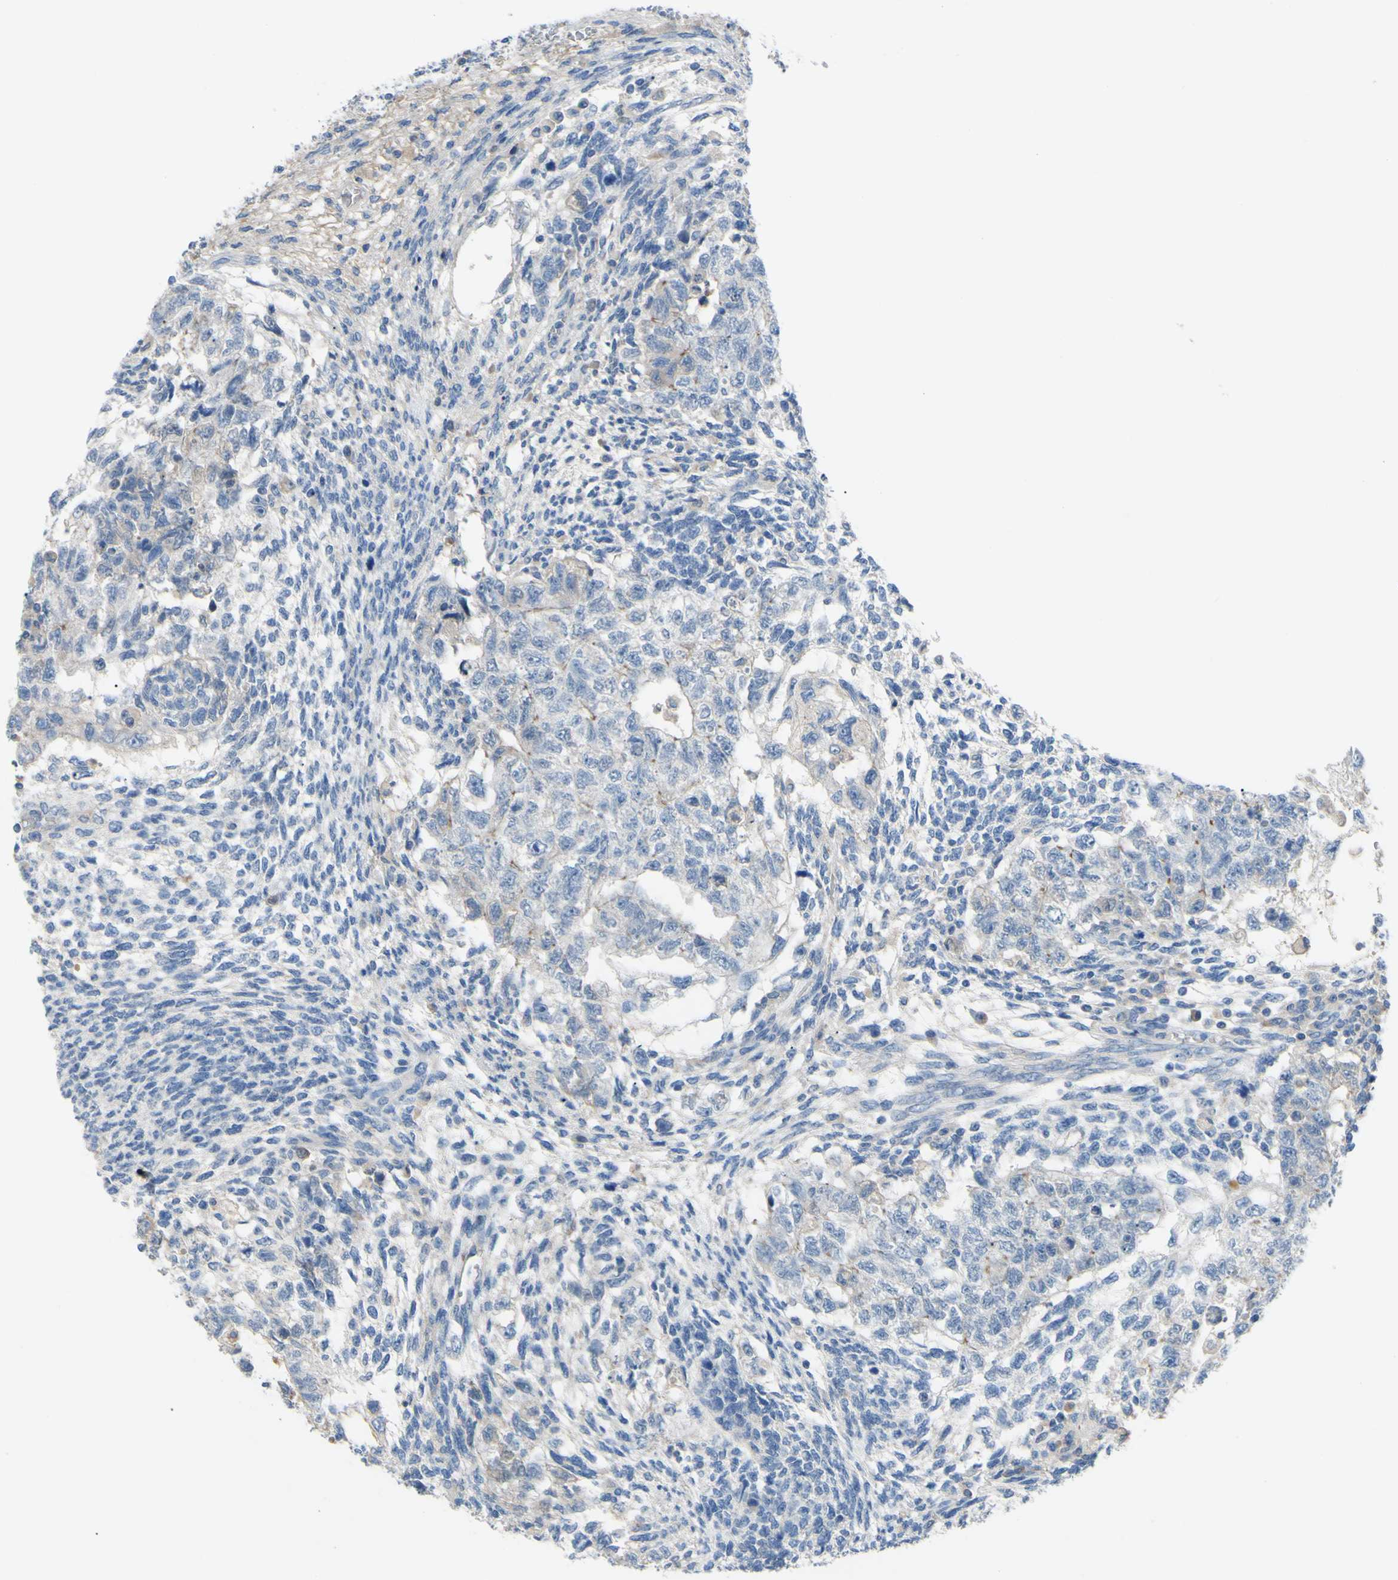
{"staining": {"intensity": "negative", "quantity": "none", "location": "none"}, "tissue": "testis cancer", "cell_type": "Tumor cells", "image_type": "cancer", "snomed": [{"axis": "morphology", "description": "Normal tissue, NOS"}, {"axis": "morphology", "description": "Carcinoma, Embryonal, NOS"}, {"axis": "topography", "description": "Testis"}], "caption": "Immunohistochemistry image of neoplastic tissue: human testis embryonal carcinoma stained with DAB shows no significant protein expression in tumor cells.", "gene": "TMEM59L", "patient": {"sex": "male", "age": 36}}